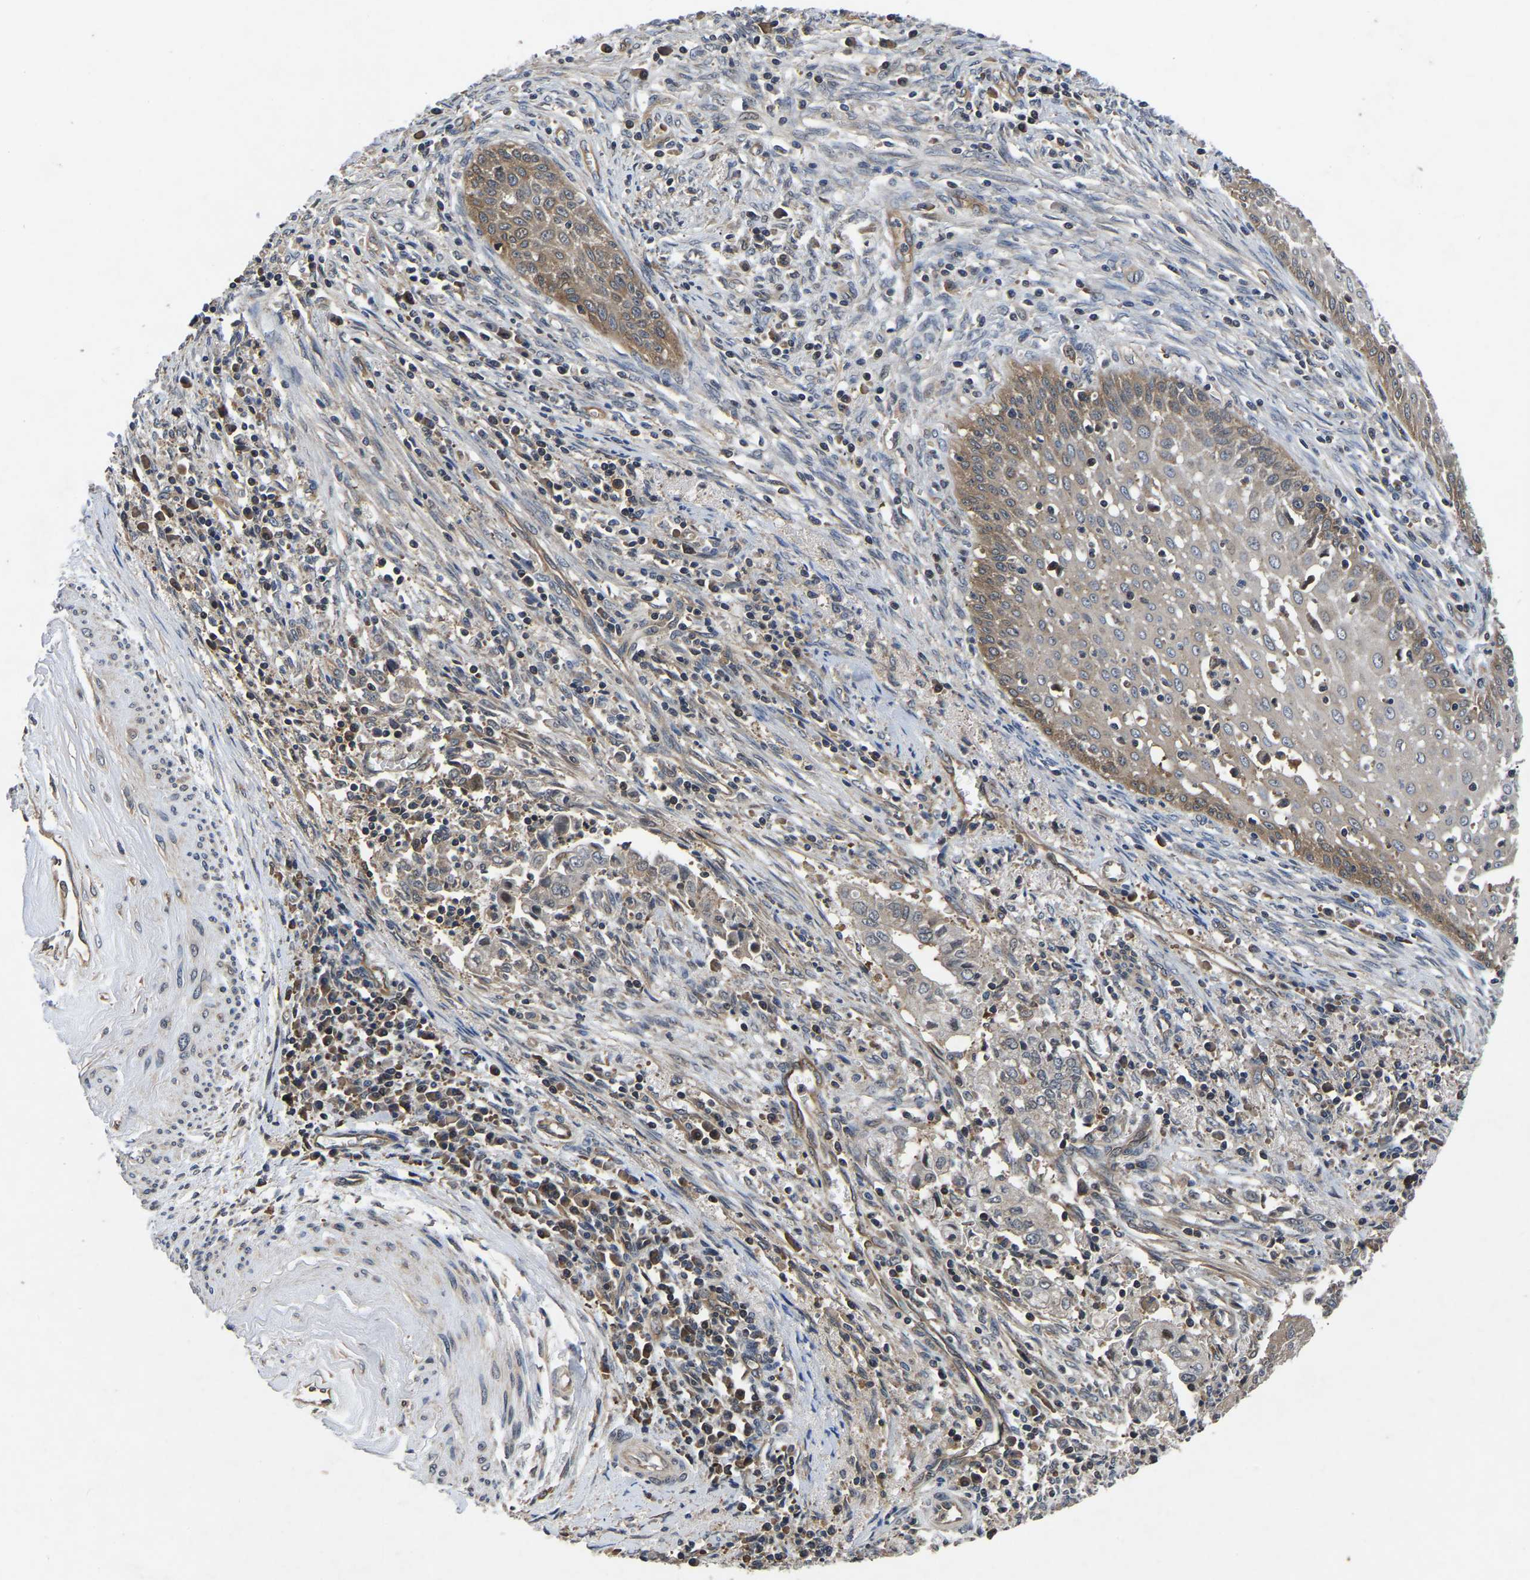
{"staining": {"intensity": "negative", "quantity": "none", "location": "none"}, "tissue": "cervical cancer", "cell_type": "Tumor cells", "image_type": "cancer", "snomed": [{"axis": "morphology", "description": "Adenocarcinoma, NOS"}, {"axis": "topography", "description": "Cervix"}], "caption": "Tumor cells show no significant protein expression in cervical cancer. (Stains: DAB IHC with hematoxylin counter stain, Microscopy: brightfield microscopy at high magnification).", "gene": "FGD5", "patient": {"sex": "female", "age": 44}}